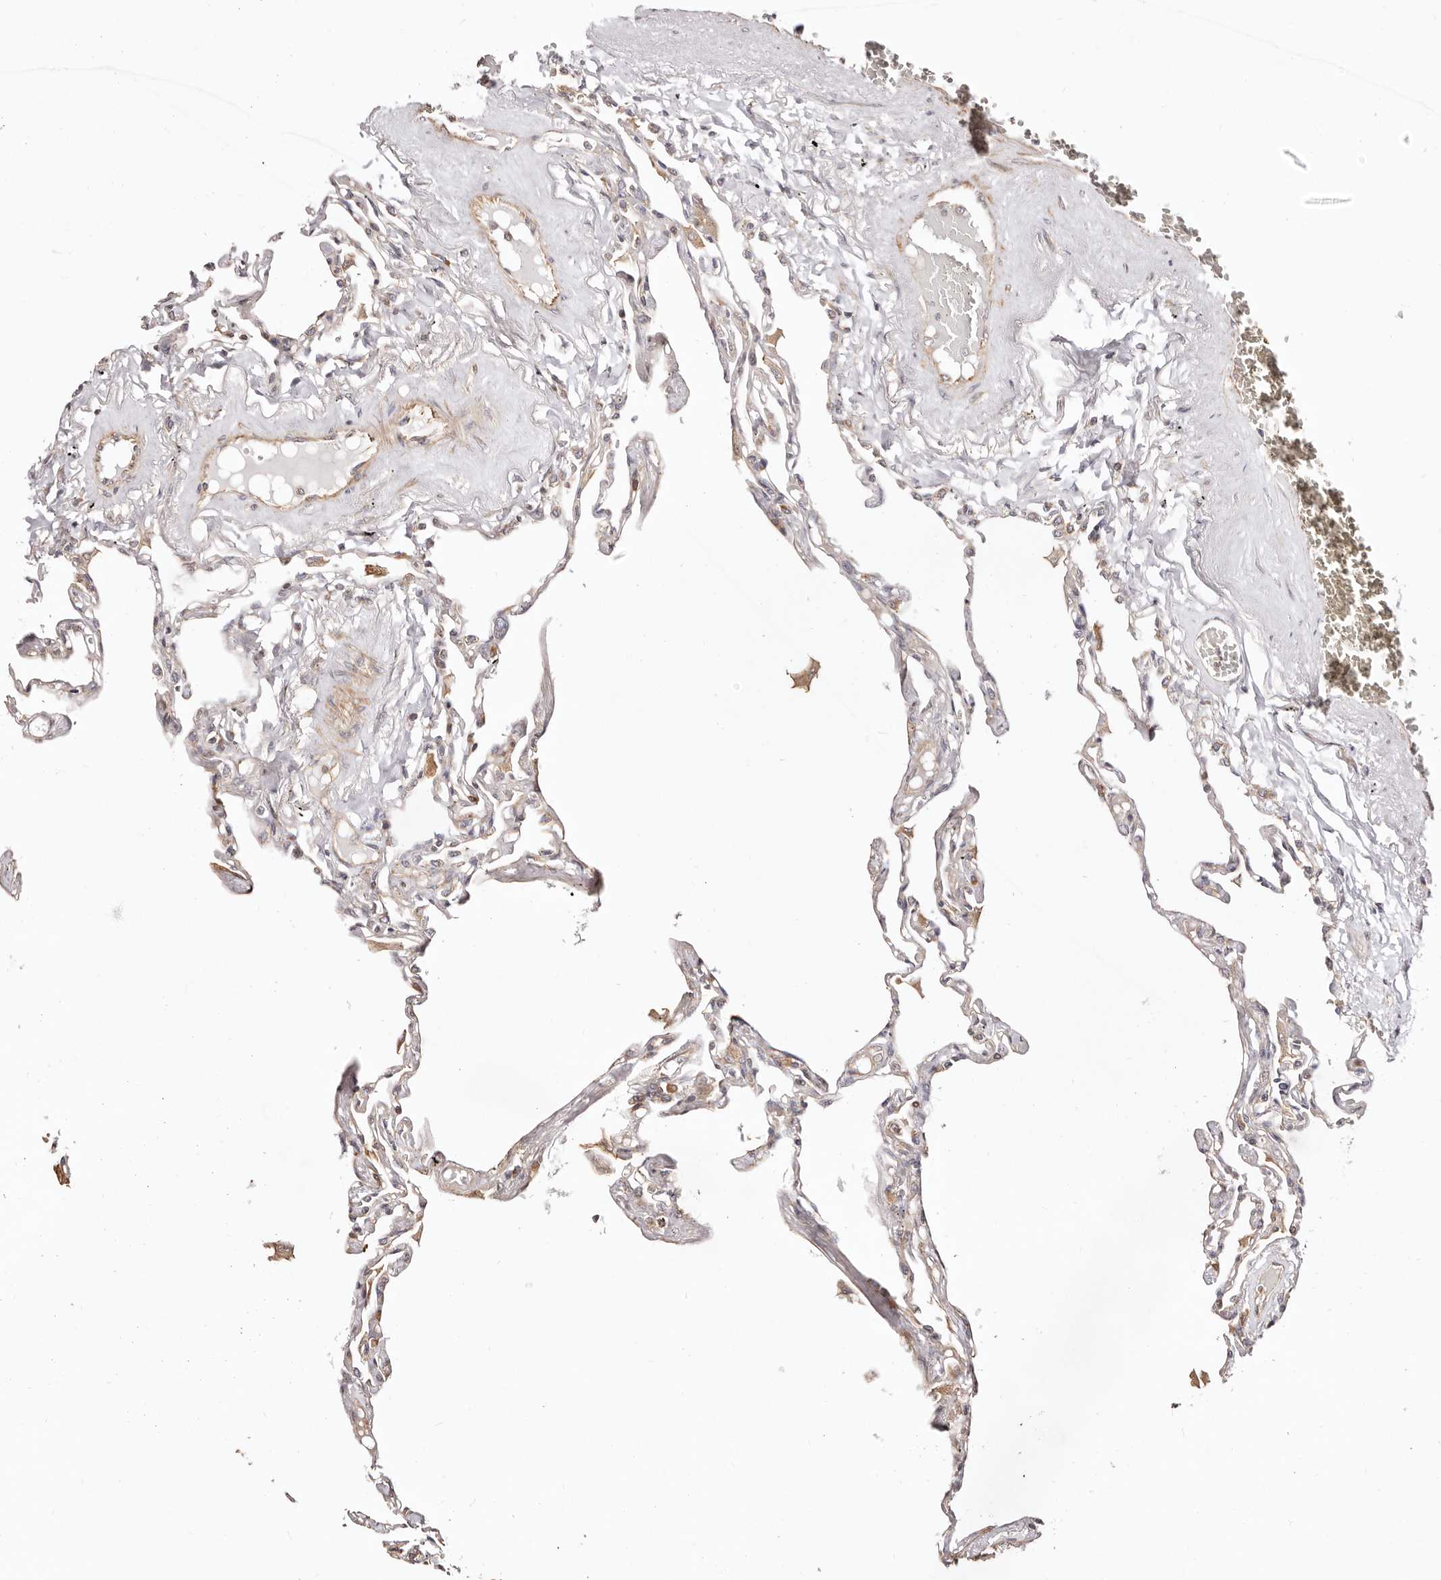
{"staining": {"intensity": "weak", "quantity": "<25%", "location": "cytoplasmic/membranous"}, "tissue": "lung", "cell_type": "Alveolar cells", "image_type": "normal", "snomed": [{"axis": "morphology", "description": "Normal tissue, NOS"}, {"axis": "topography", "description": "Lung"}], "caption": "Immunohistochemical staining of normal human lung reveals no significant staining in alveolar cells.", "gene": "MAPK1", "patient": {"sex": "female", "age": 67}}